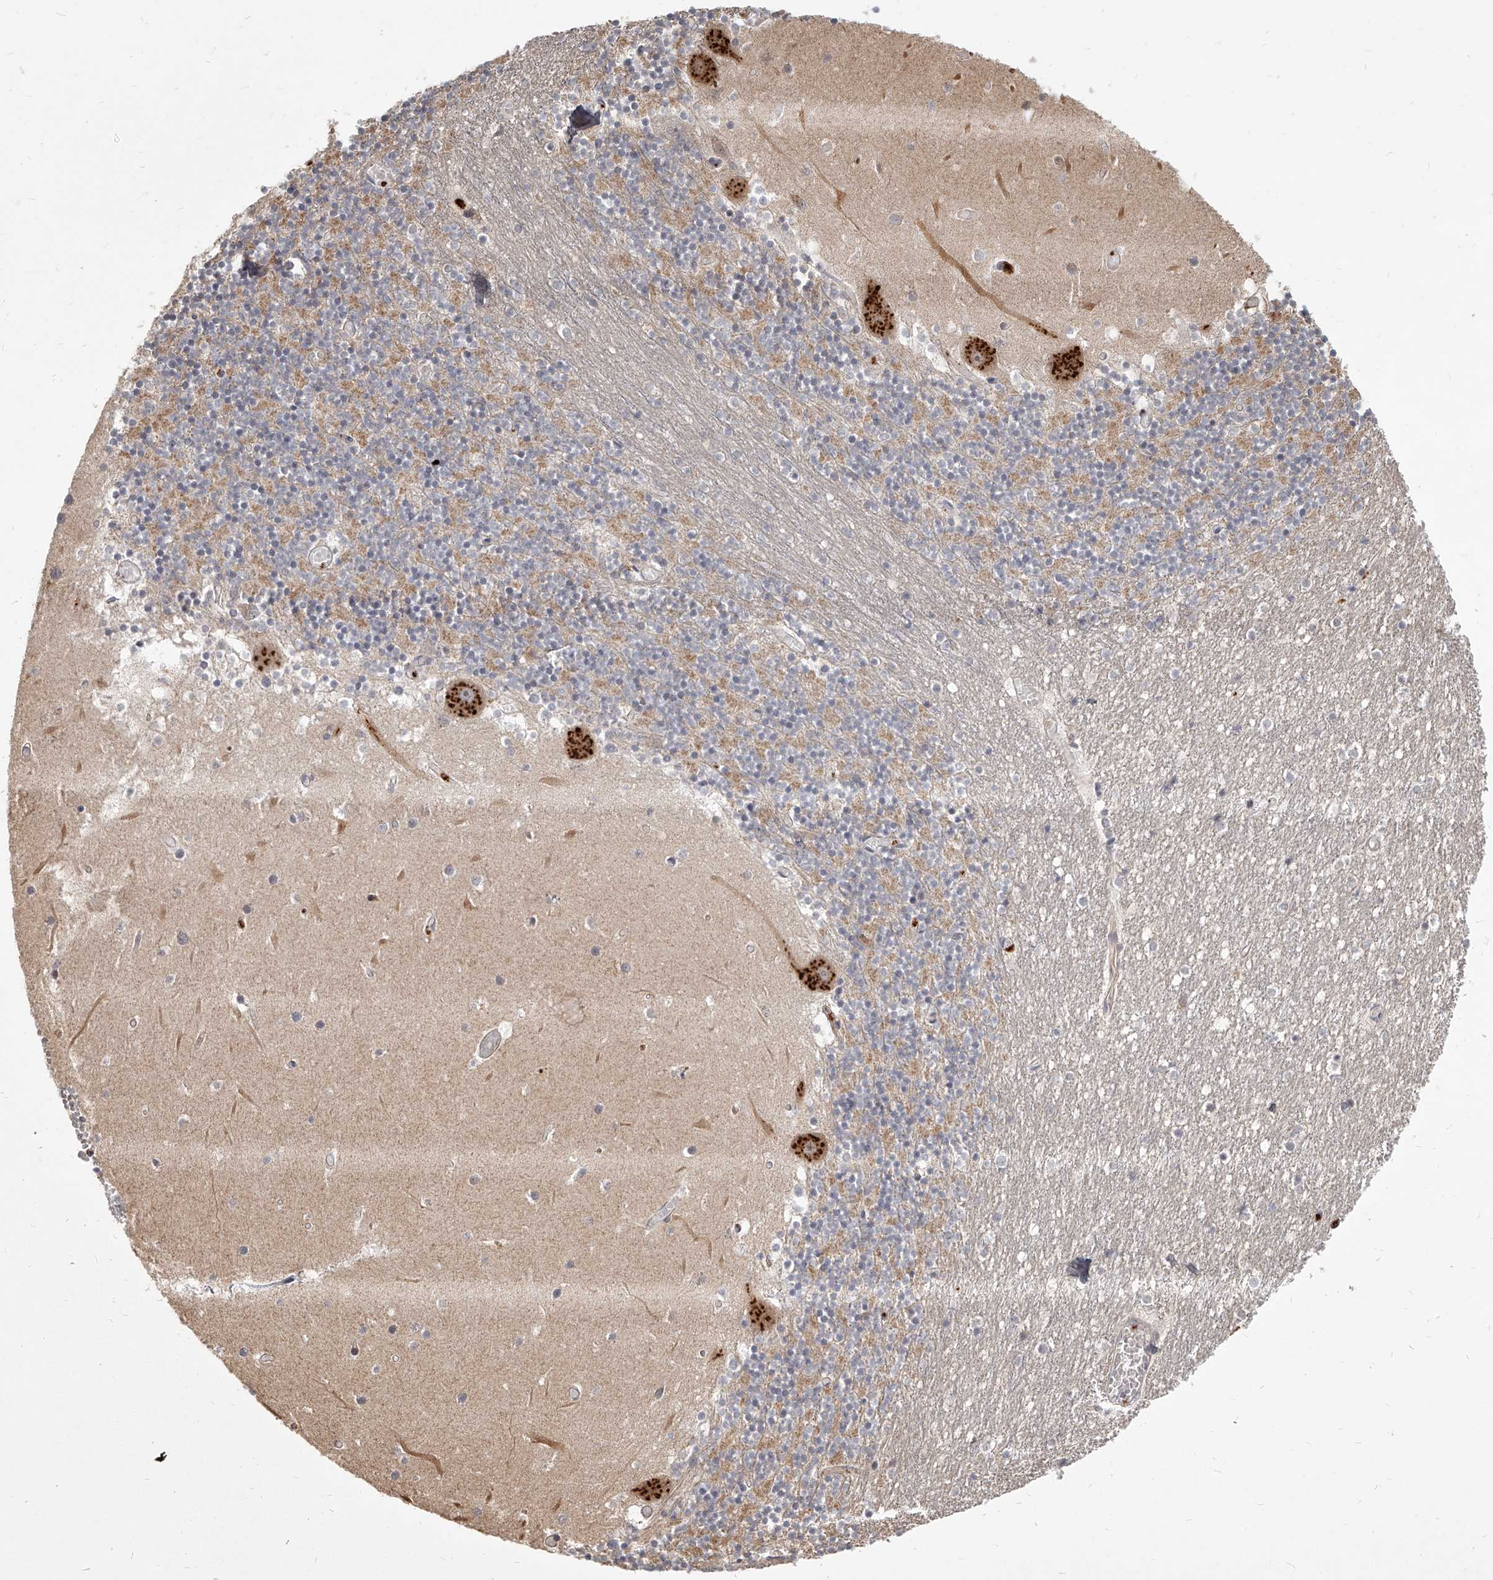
{"staining": {"intensity": "moderate", "quantity": "25%-75%", "location": "cytoplasmic/membranous"}, "tissue": "cerebellum", "cell_type": "Cells in granular layer", "image_type": "normal", "snomed": [{"axis": "morphology", "description": "Normal tissue, NOS"}, {"axis": "topography", "description": "Cerebellum"}], "caption": "The photomicrograph shows staining of benign cerebellum, revealing moderate cytoplasmic/membranous protein staining (brown color) within cells in granular layer. (DAB (3,3'-diaminobenzidine) = brown stain, brightfield microscopy at high magnification).", "gene": "SLC37A1", "patient": {"sex": "female", "age": 28}}